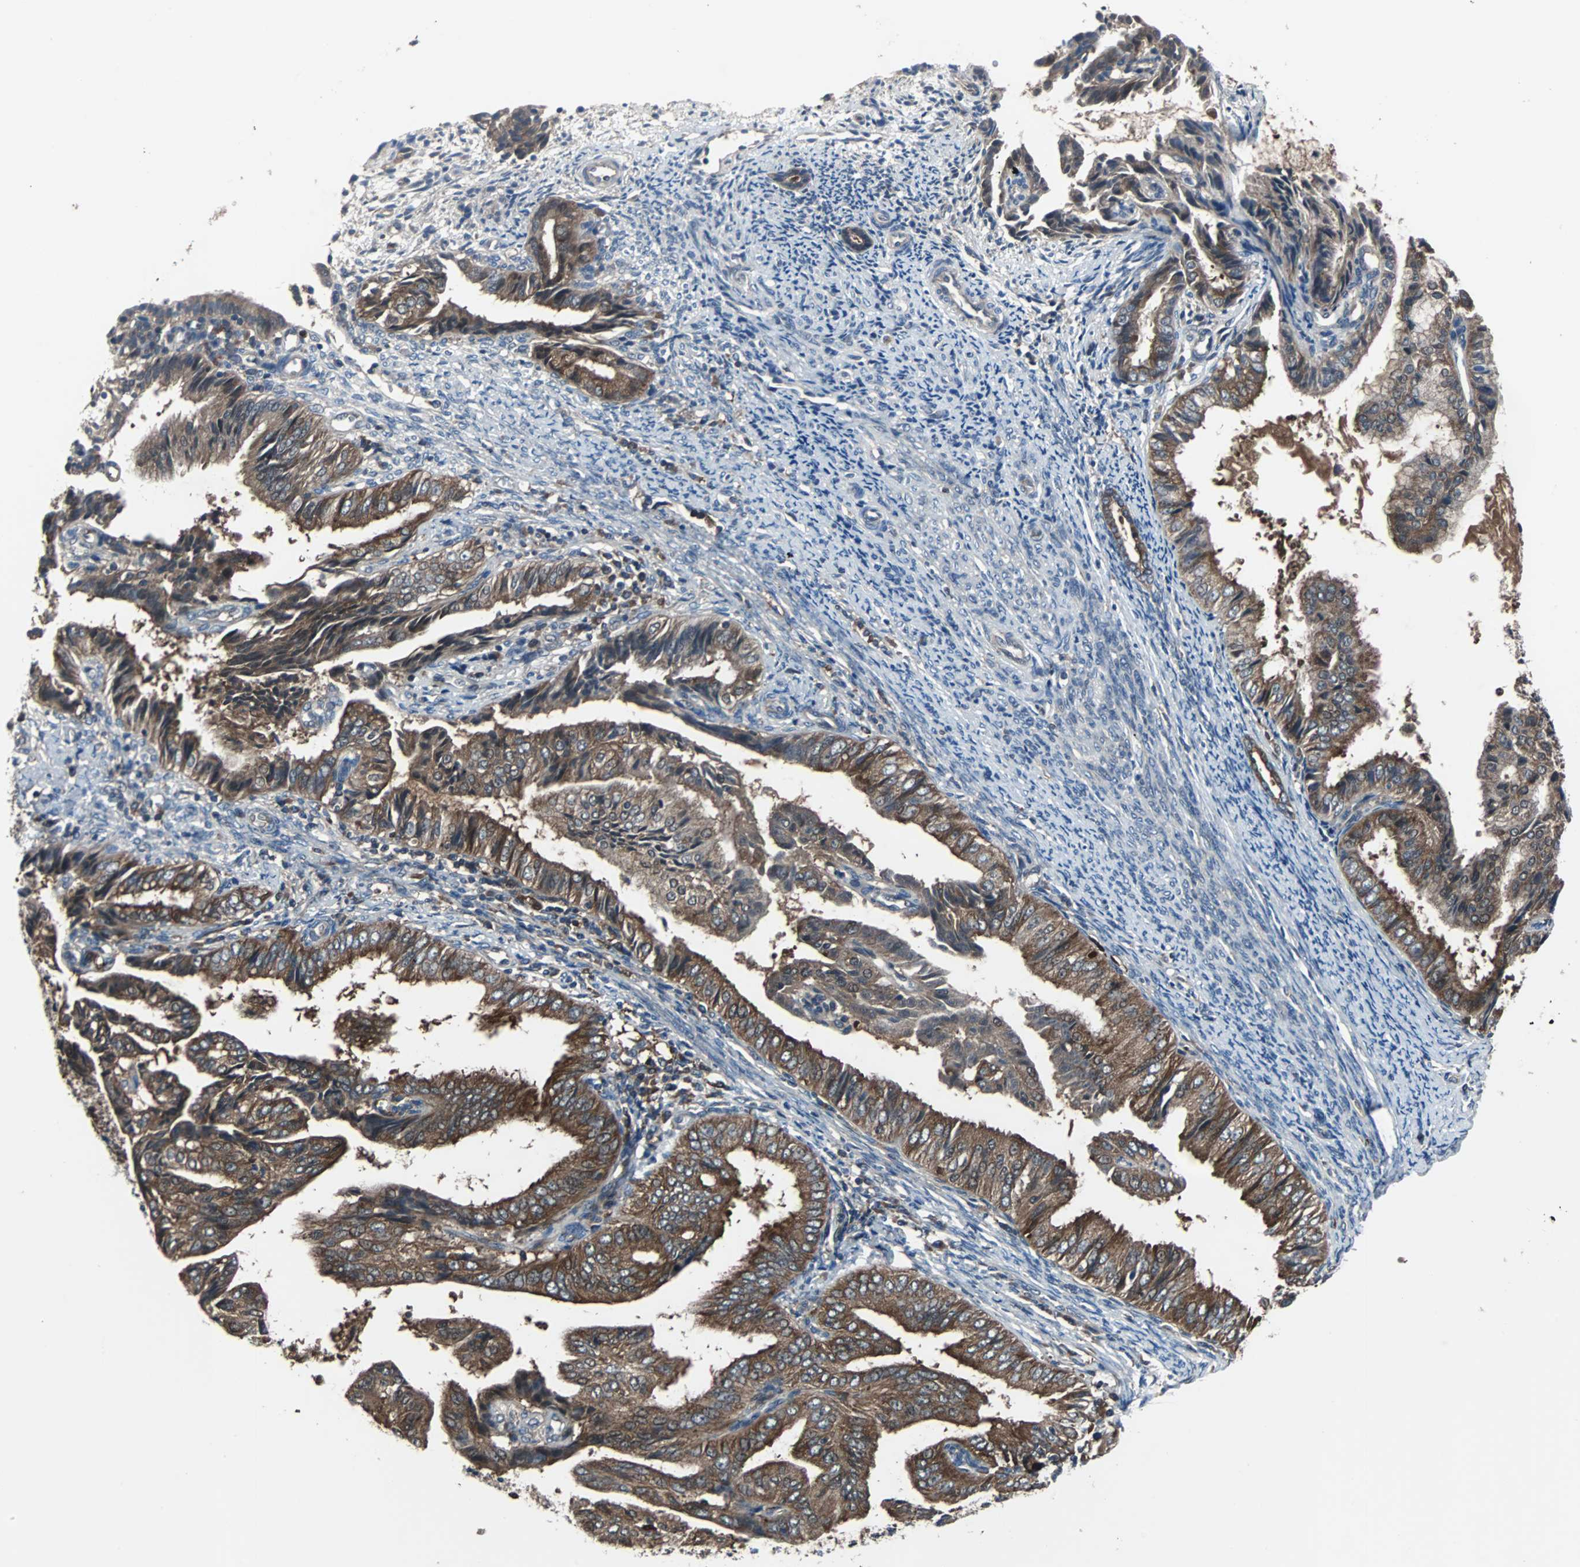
{"staining": {"intensity": "strong", "quantity": ">75%", "location": "cytoplasmic/membranous"}, "tissue": "endometrial cancer", "cell_type": "Tumor cells", "image_type": "cancer", "snomed": [{"axis": "morphology", "description": "Adenocarcinoma, NOS"}, {"axis": "topography", "description": "Endometrium"}], "caption": "High-power microscopy captured an immunohistochemistry (IHC) histopathology image of endometrial adenocarcinoma, revealing strong cytoplasmic/membranous positivity in about >75% of tumor cells. Immunohistochemistry (ihc) stains the protein in brown and the nuclei are stained blue.", "gene": "PAK1", "patient": {"sex": "female", "age": 58}}